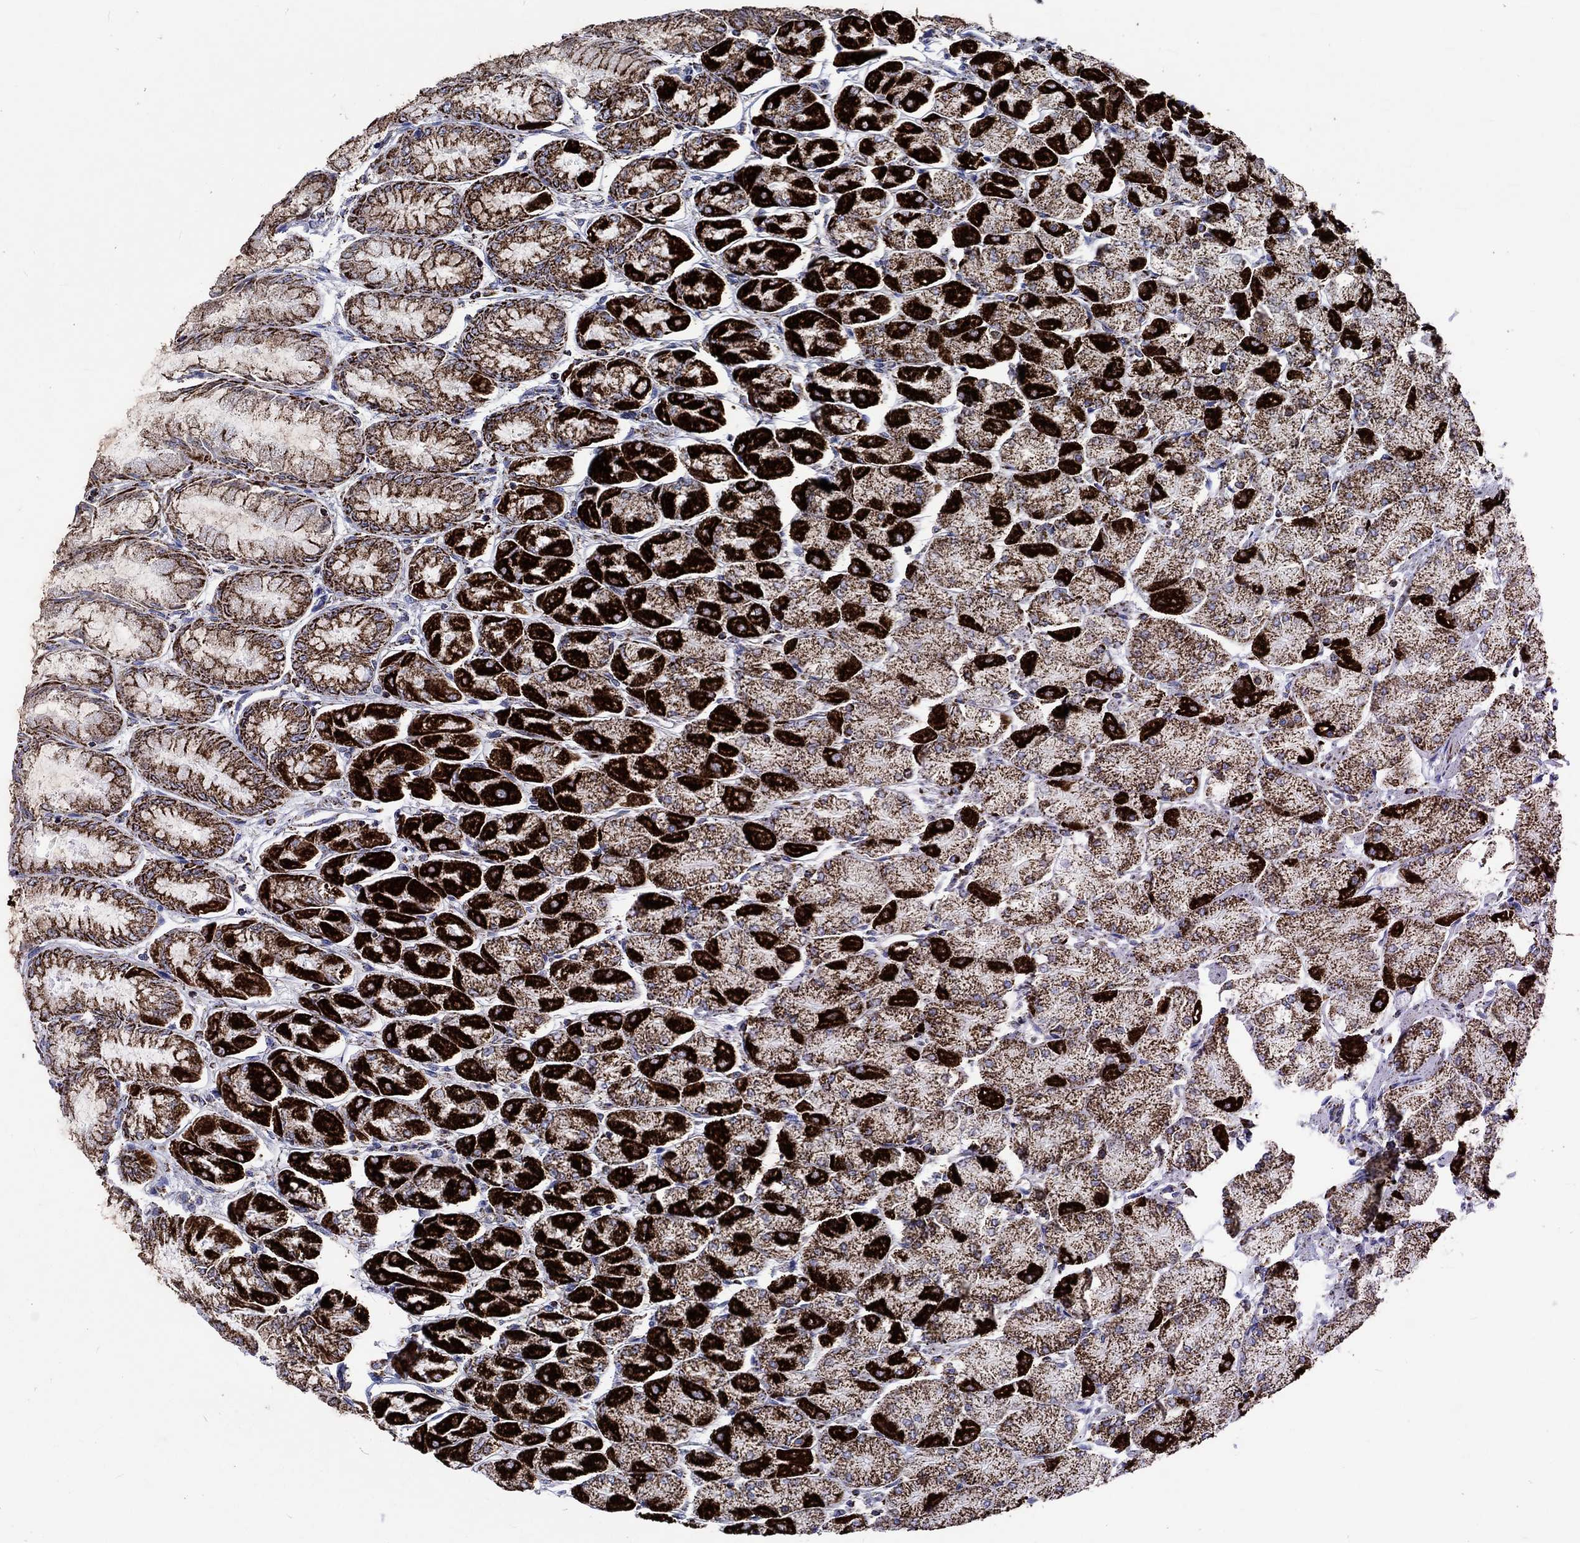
{"staining": {"intensity": "strong", "quantity": "25%-75%", "location": "cytoplasmic/membranous"}, "tissue": "stomach", "cell_type": "Glandular cells", "image_type": "normal", "snomed": [{"axis": "morphology", "description": "Normal tissue, NOS"}, {"axis": "topography", "description": "Stomach, upper"}], "caption": "IHC photomicrograph of benign human stomach stained for a protein (brown), which shows high levels of strong cytoplasmic/membranous positivity in approximately 25%-75% of glandular cells.", "gene": "RCE1", "patient": {"sex": "male", "age": 60}}